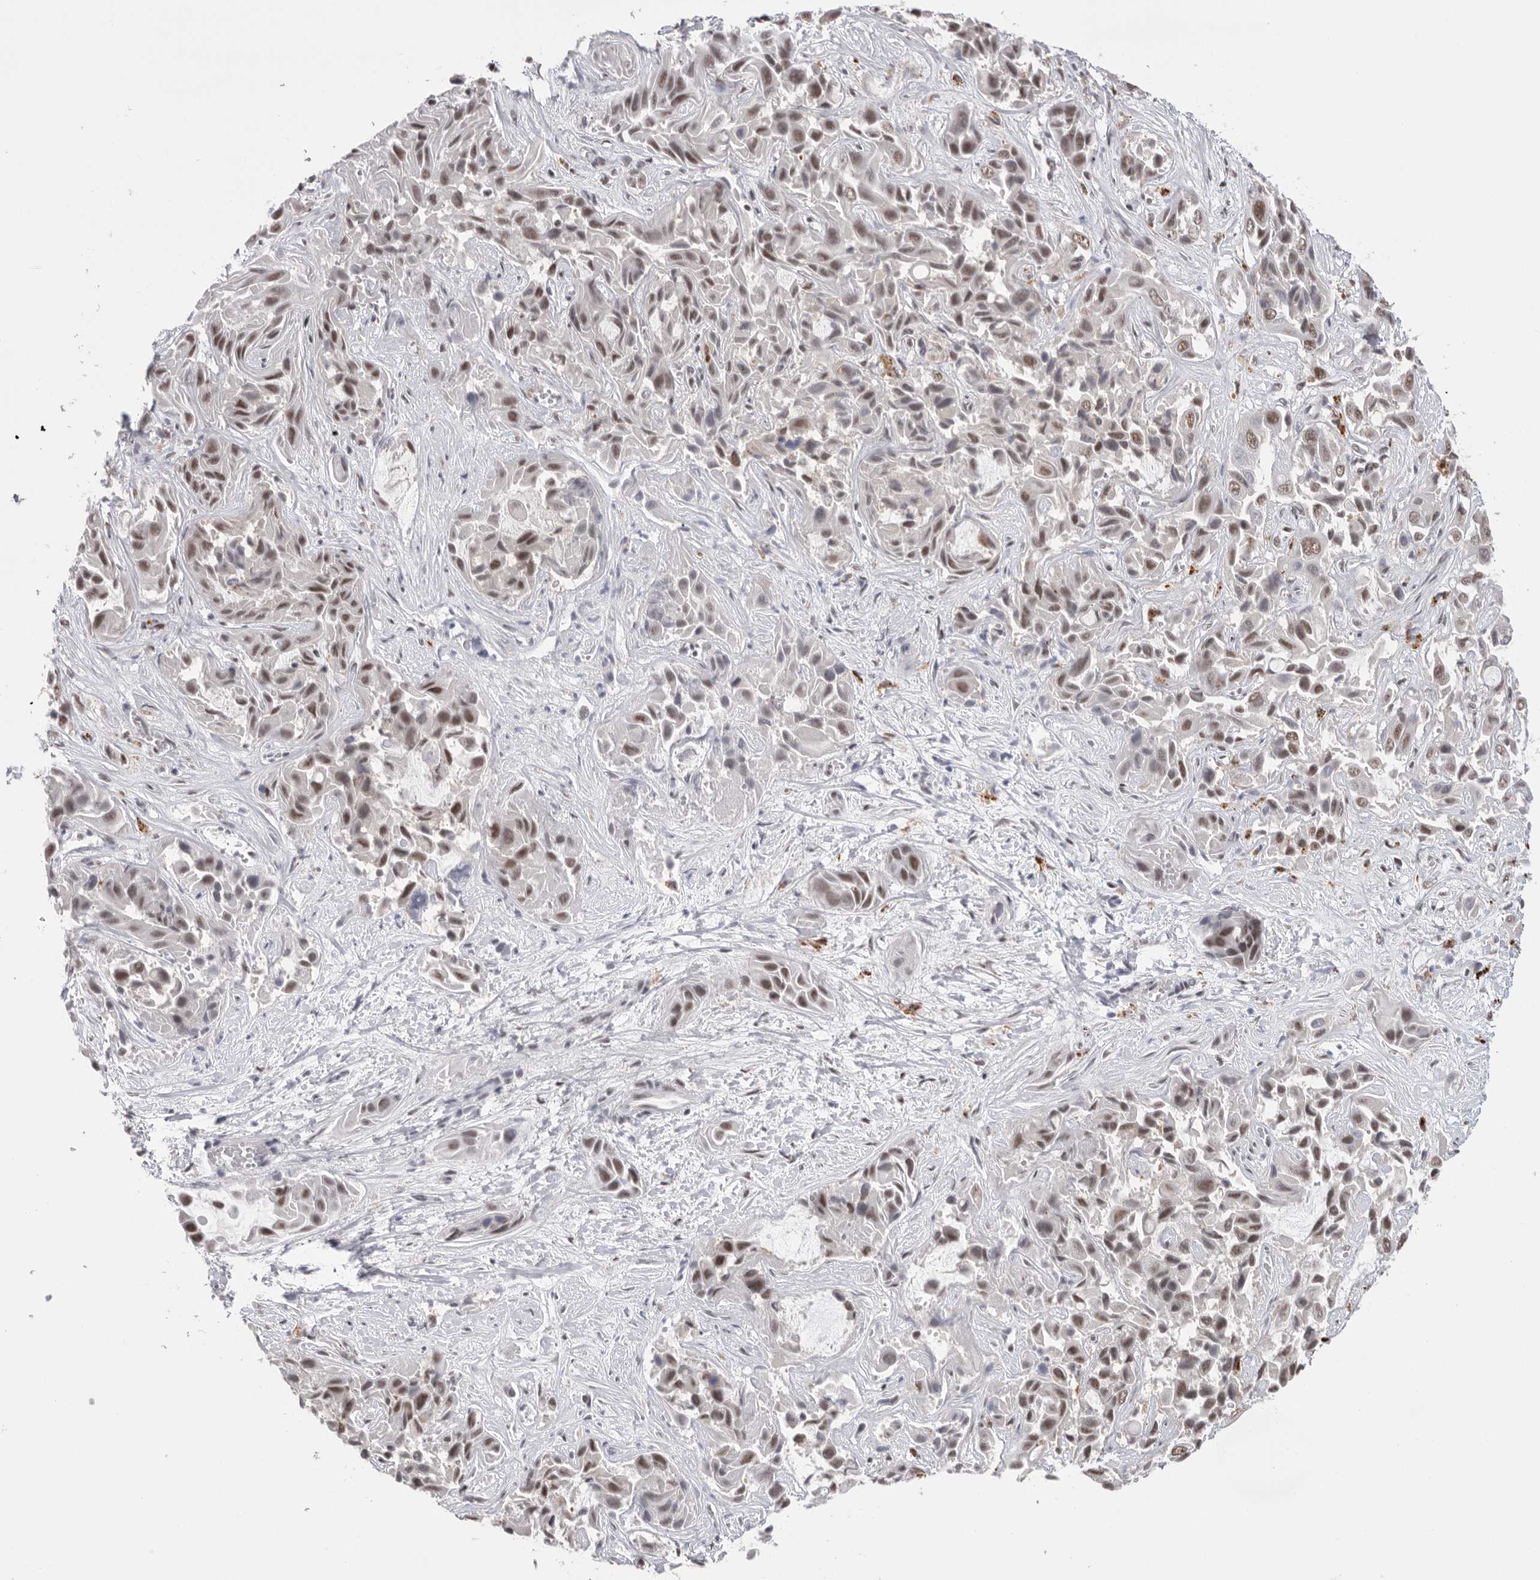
{"staining": {"intensity": "moderate", "quantity": ">75%", "location": "nuclear"}, "tissue": "liver cancer", "cell_type": "Tumor cells", "image_type": "cancer", "snomed": [{"axis": "morphology", "description": "Cholangiocarcinoma"}, {"axis": "topography", "description": "Liver"}], "caption": "Immunohistochemical staining of human cholangiocarcinoma (liver) demonstrates medium levels of moderate nuclear positivity in about >75% of tumor cells.", "gene": "BCLAF3", "patient": {"sex": "female", "age": 52}}